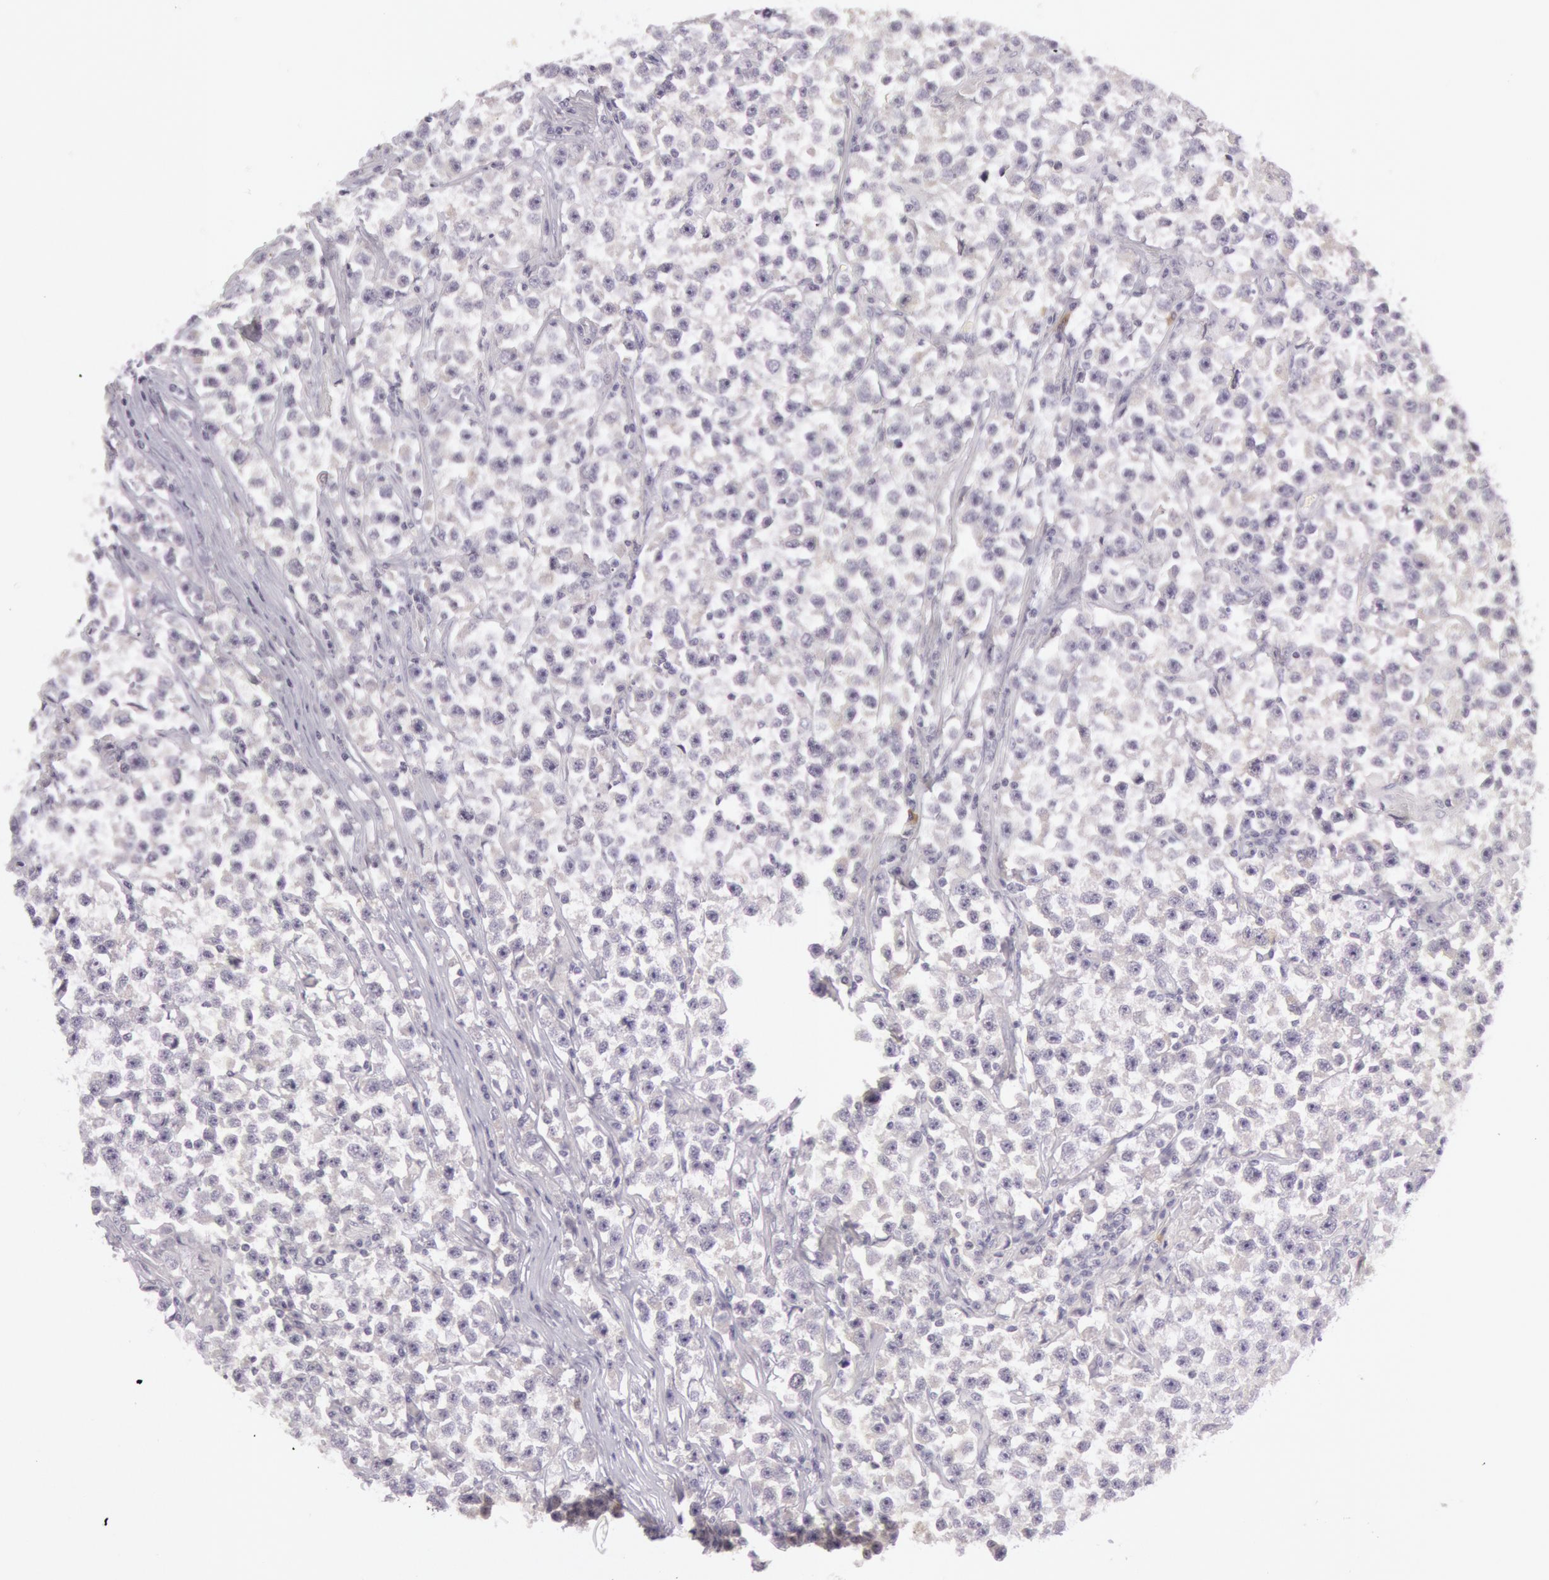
{"staining": {"intensity": "negative", "quantity": "none", "location": "none"}, "tissue": "testis cancer", "cell_type": "Tumor cells", "image_type": "cancer", "snomed": [{"axis": "morphology", "description": "Seminoma, NOS"}, {"axis": "topography", "description": "Testis"}], "caption": "Immunohistochemistry (IHC) of testis seminoma demonstrates no staining in tumor cells.", "gene": "CKB", "patient": {"sex": "male", "age": 33}}